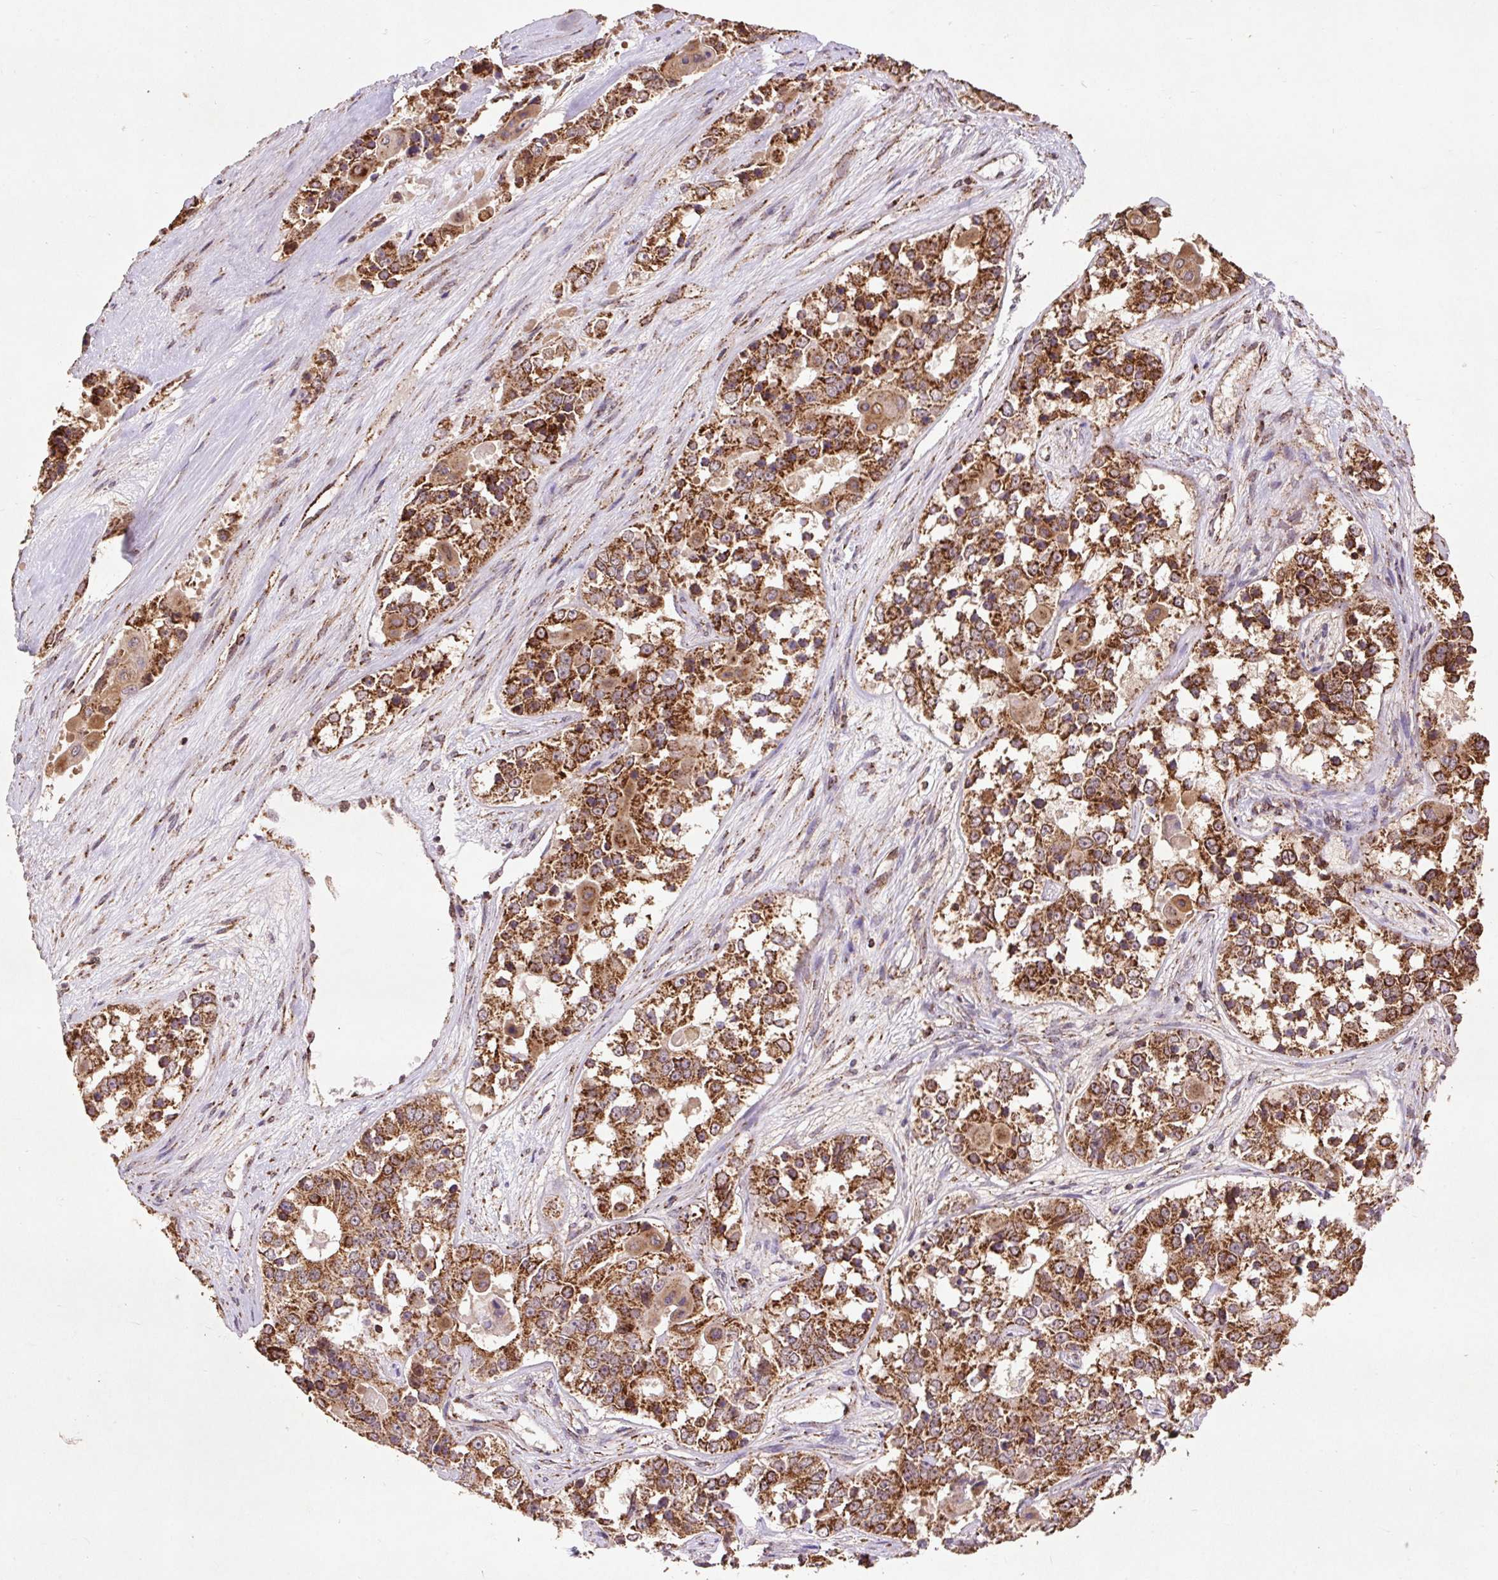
{"staining": {"intensity": "strong", "quantity": ">75%", "location": "cytoplasmic/membranous"}, "tissue": "ovarian cancer", "cell_type": "Tumor cells", "image_type": "cancer", "snomed": [{"axis": "morphology", "description": "Carcinoma, endometroid"}, {"axis": "topography", "description": "Ovary"}], "caption": "Strong cytoplasmic/membranous positivity is present in about >75% of tumor cells in ovarian cancer (endometroid carcinoma).", "gene": "ATP5F1A", "patient": {"sex": "female", "age": 51}}